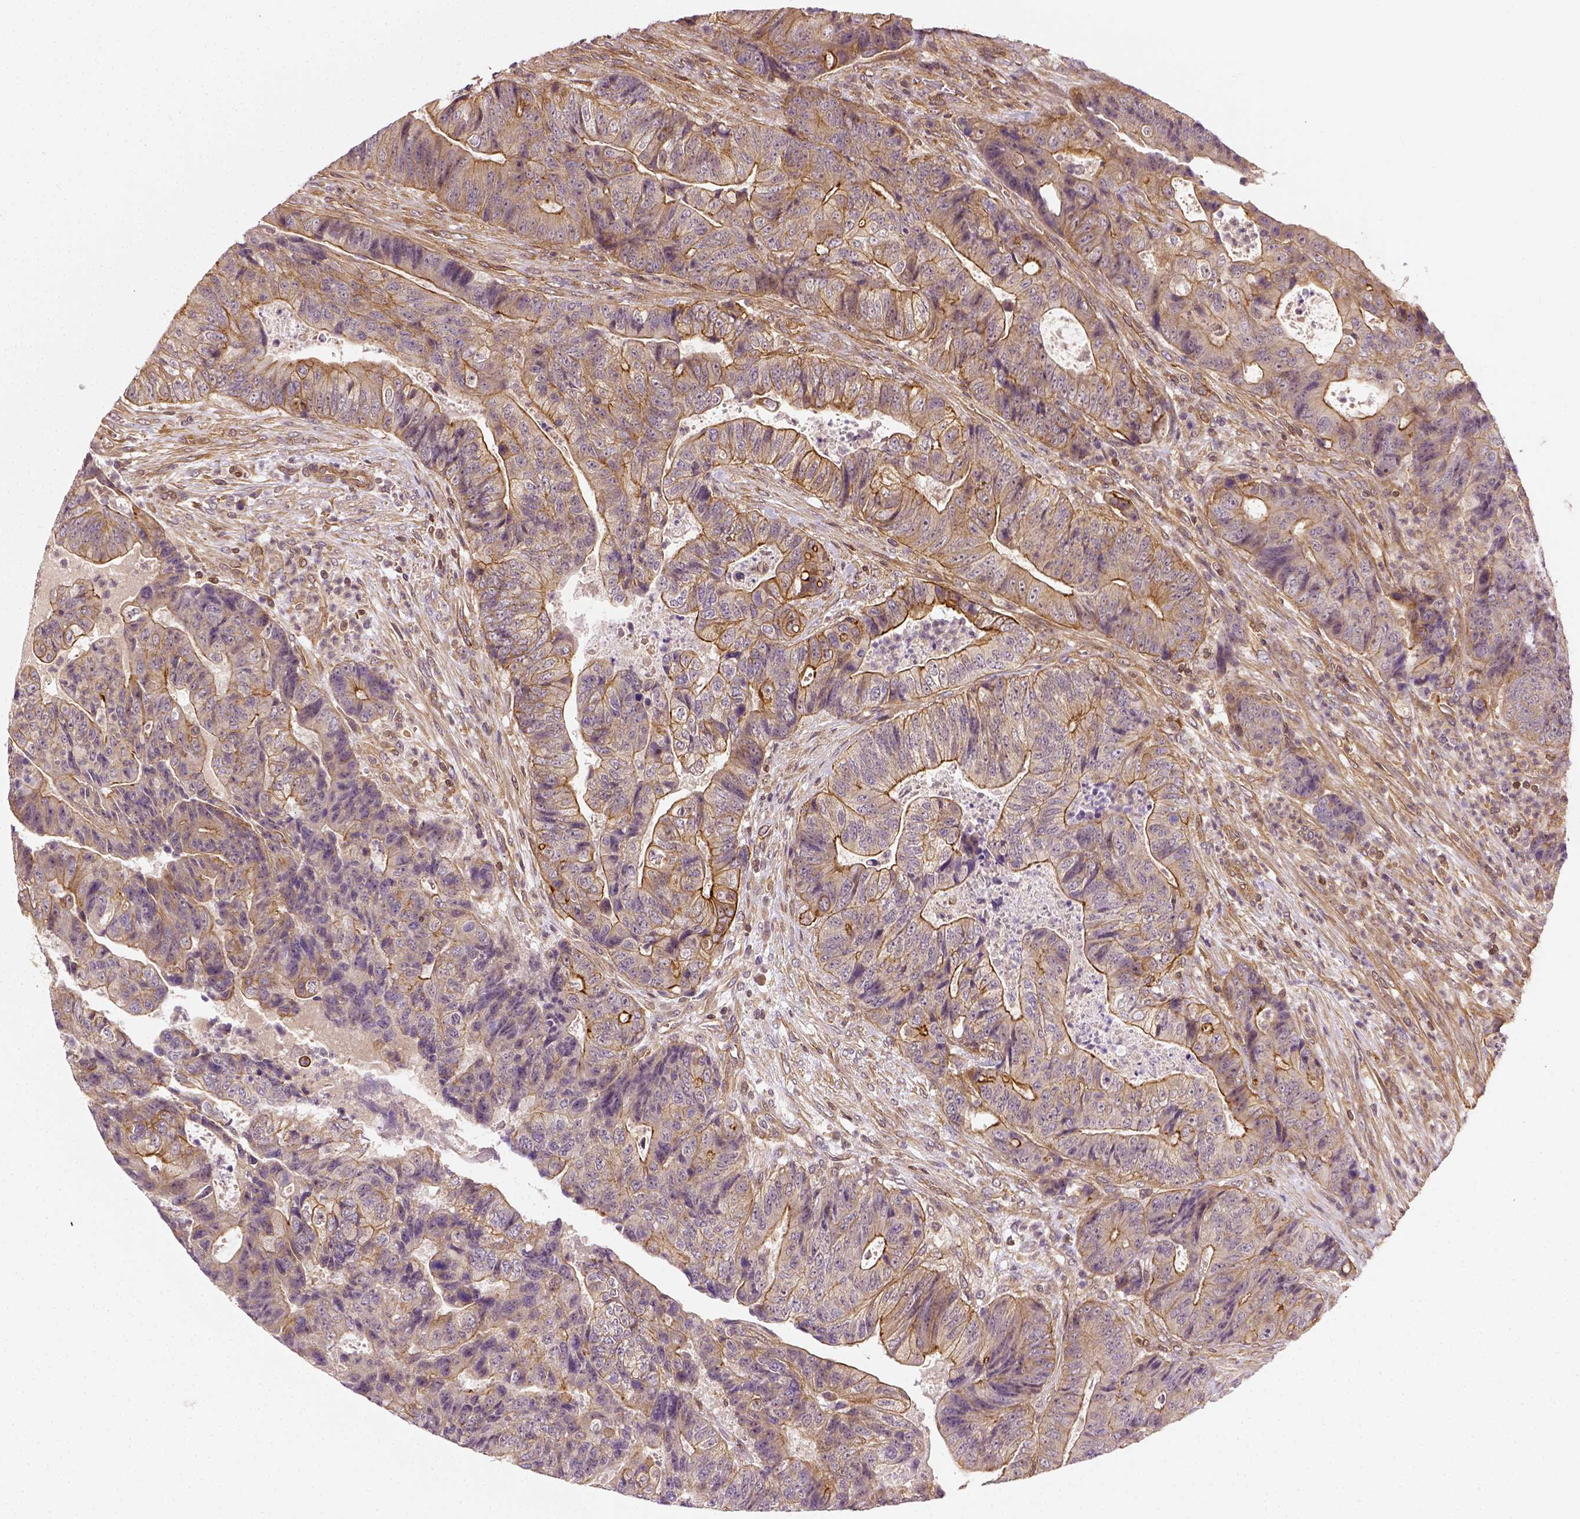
{"staining": {"intensity": "weak", "quantity": ">75%", "location": "cytoplasmic/membranous"}, "tissue": "colorectal cancer", "cell_type": "Tumor cells", "image_type": "cancer", "snomed": [{"axis": "morphology", "description": "Normal tissue, NOS"}, {"axis": "morphology", "description": "Adenocarcinoma, NOS"}, {"axis": "topography", "description": "Colon"}], "caption": "There is low levels of weak cytoplasmic/membranous positivity in tumor cells of colorectal cancer, as demonstrated by immunohistochemical staining (brown color).", "gene": "MATK", "patient": {"sex": "female", "age": 48}}